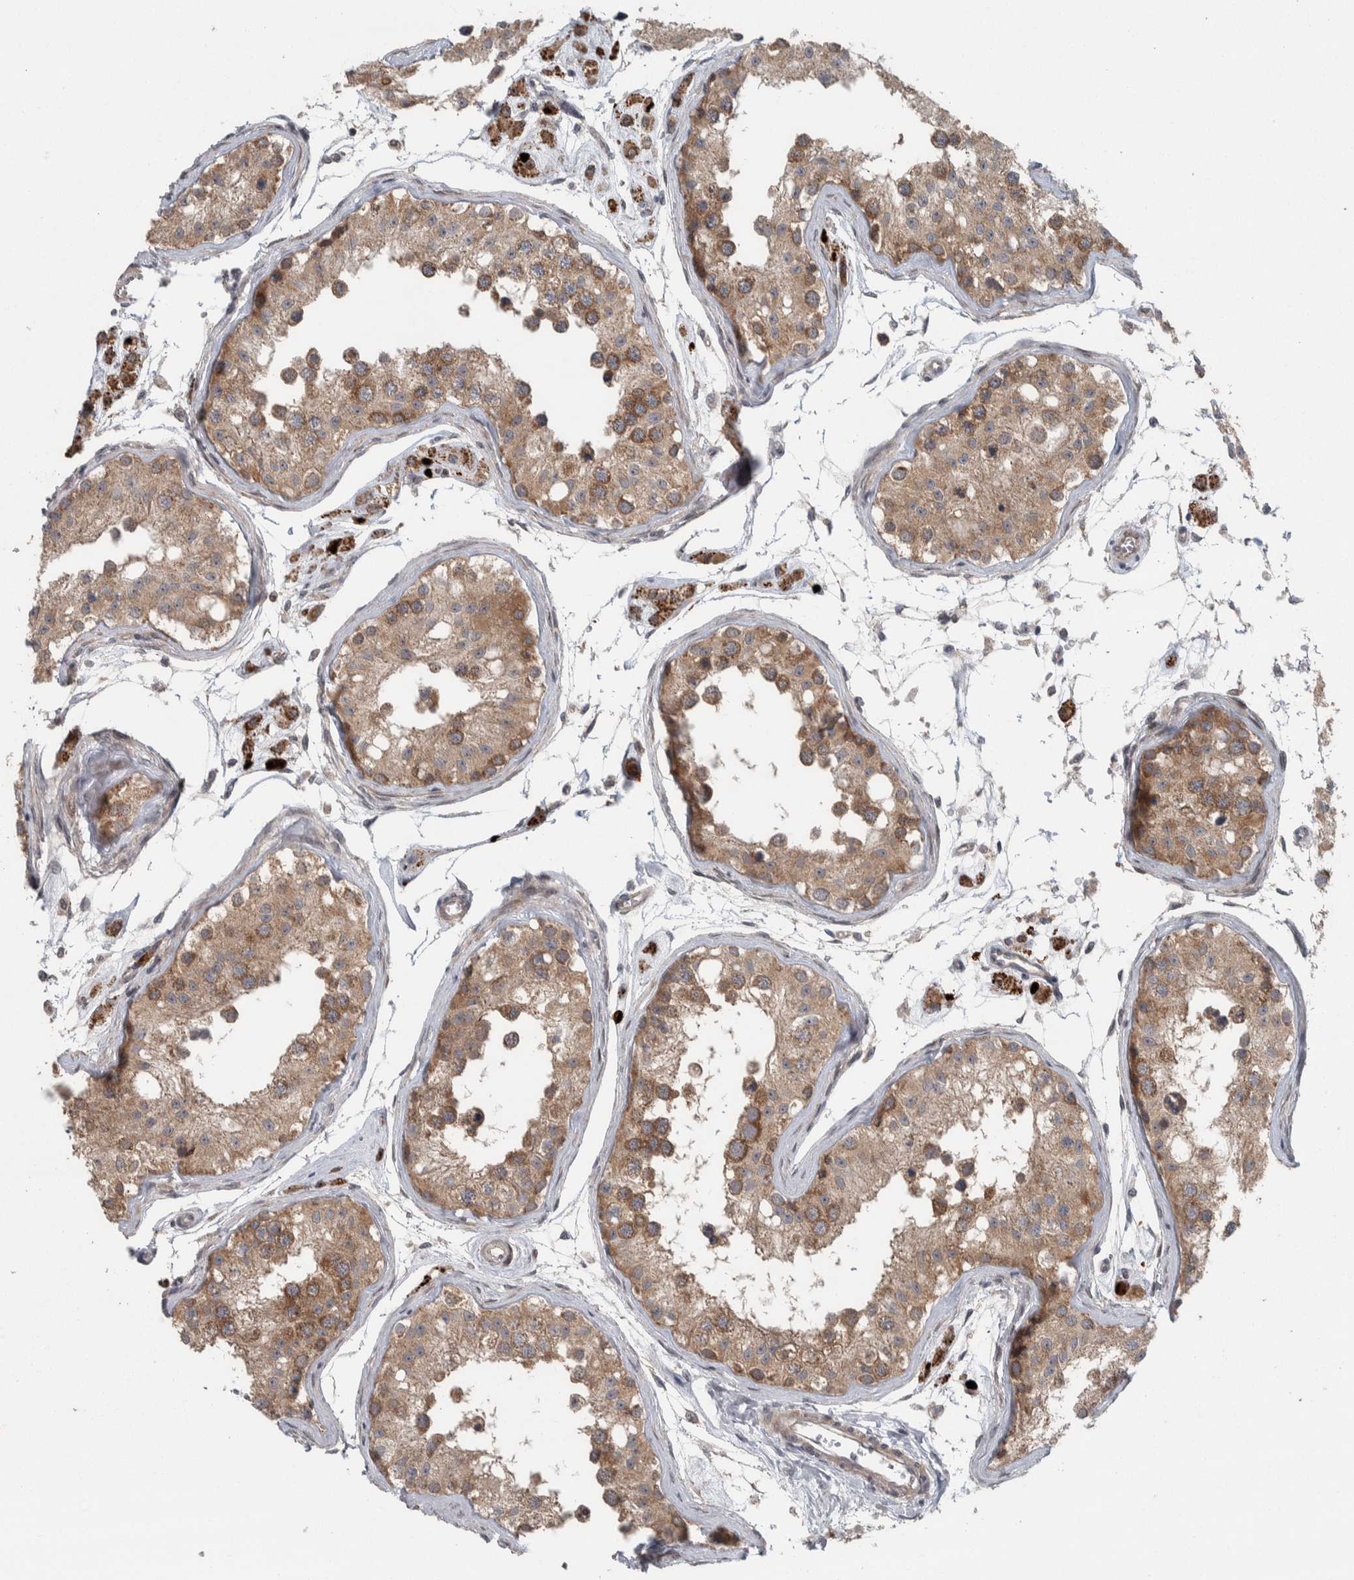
{"staining": {"intensity": "moderate", "quantity": ">75%", "location": "cytoplasmic/membranous"}, "tissue": "testis", "cell_type": "Cells in seminiferous ducts", "image_type": "normal", "snomed": [{"axis": "morphology", "description": "Normal tissue, NOS"}, {"axis": "morphology", "description": "Adenocarcinoma, metastatic, NOS"}, {"axis": "topography", "description": "Testis"}], "caption": "Protein staining of normal testis shows moderate cytoplasmic/membranous staining in approximately >75% of cells in seminiferous ducts. (Stains: DAB (3,3'-diaminobenzidine) in brown, nuclei in blue, Microscopy: brightfield microscopy at high magnification).", "gene": "CWC27", "patient": {"sex": "male", "age": 26}}